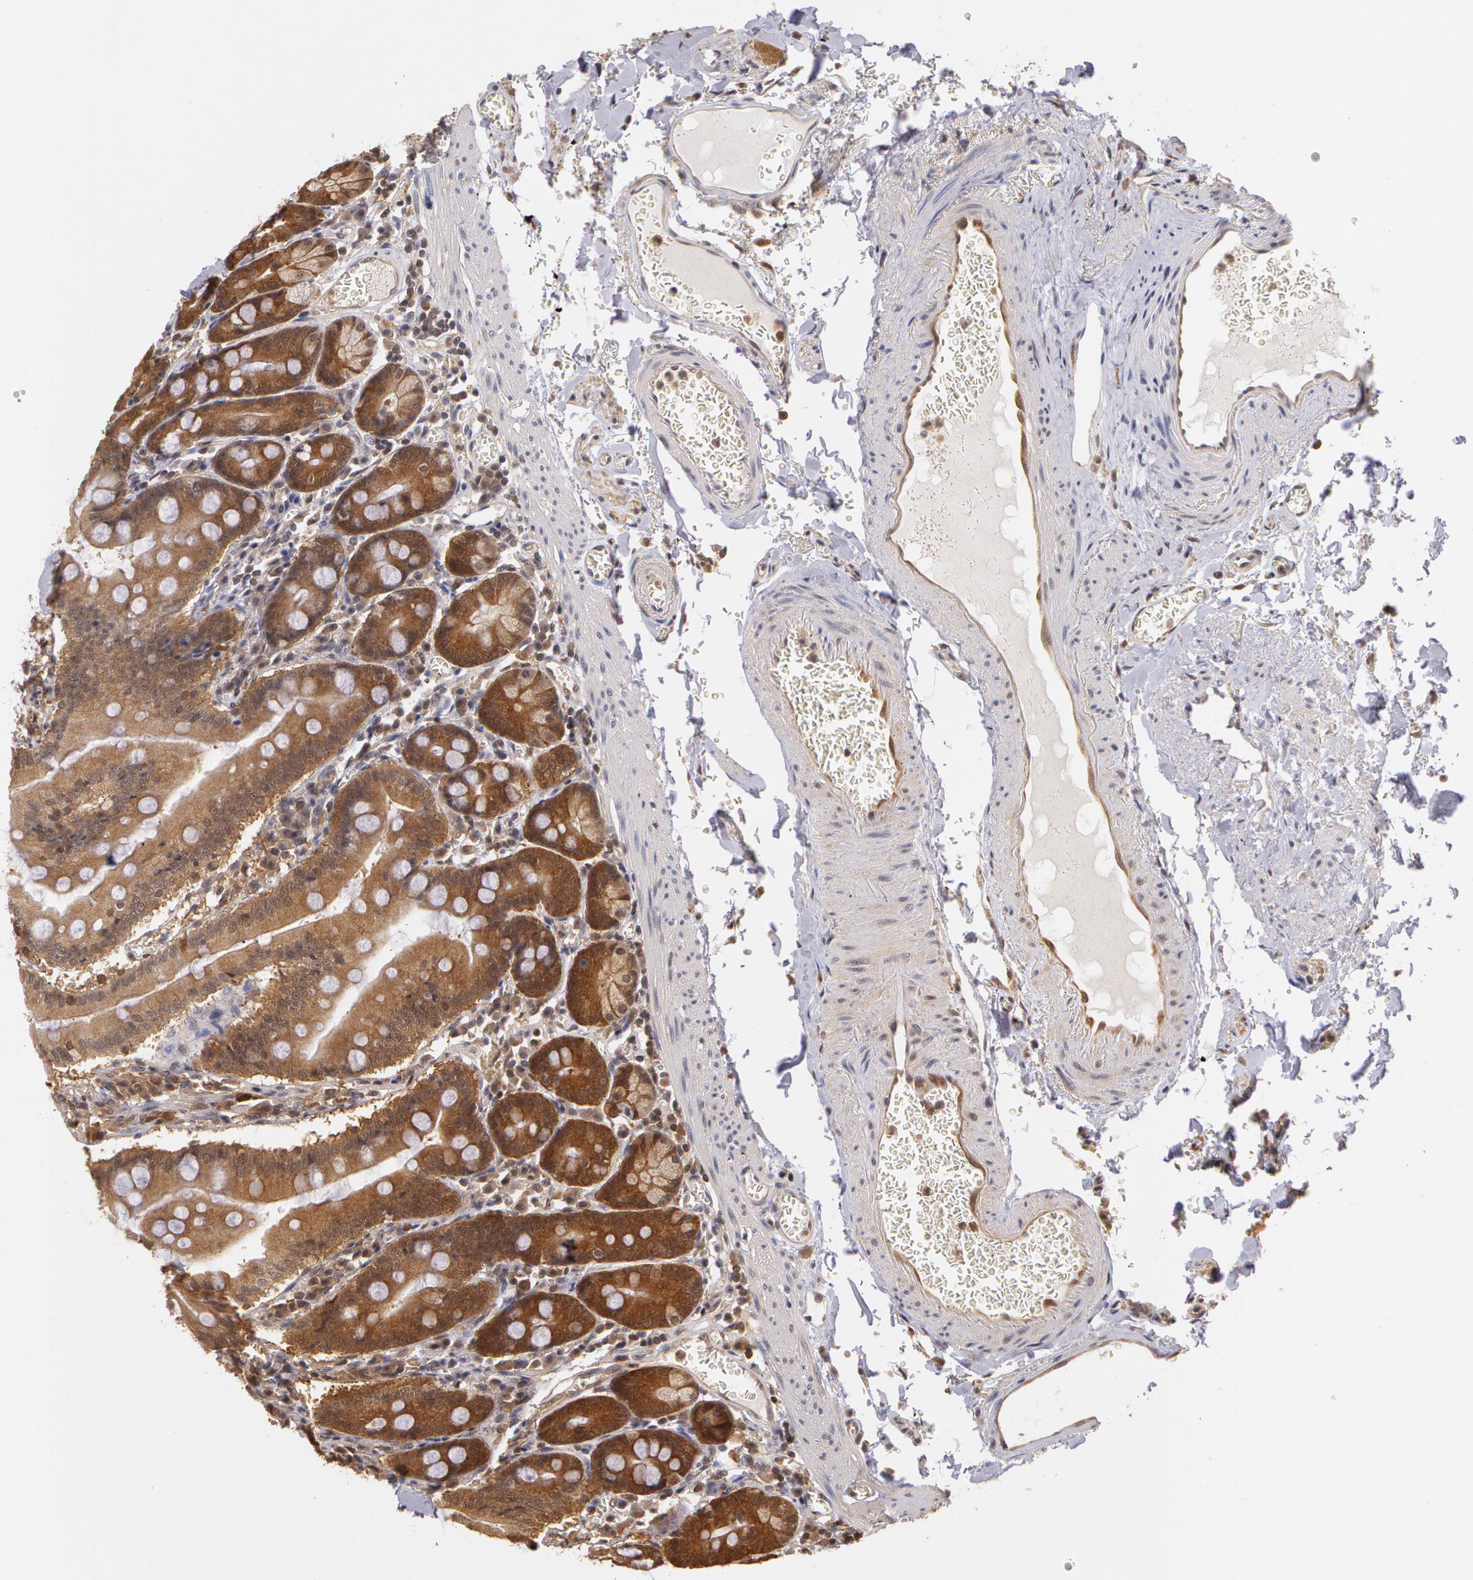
{"staining": {"intensity": "moderate", "quantity": "25%-75%", "location": "cytoplasmic/membranous"}, "tissue": "small intestine", "cell_type": "Glandular cells", "image_type": "normal", "snomed": [{"axis": "morphology", "description": "Normal tissue, NOS"}, {"axis": "topography", "description": "Small intestine"}], "caption": "Immunohistochemical staining of normal small intestine exhibits medium levels of moderate cytoplasmic/membranous staining in about 25%-75% of glandular cells. (IHC, brightfield microscopy, high magnification).", "gene": "AHSA1", "patient": {"sex": "male", "age": 71}}